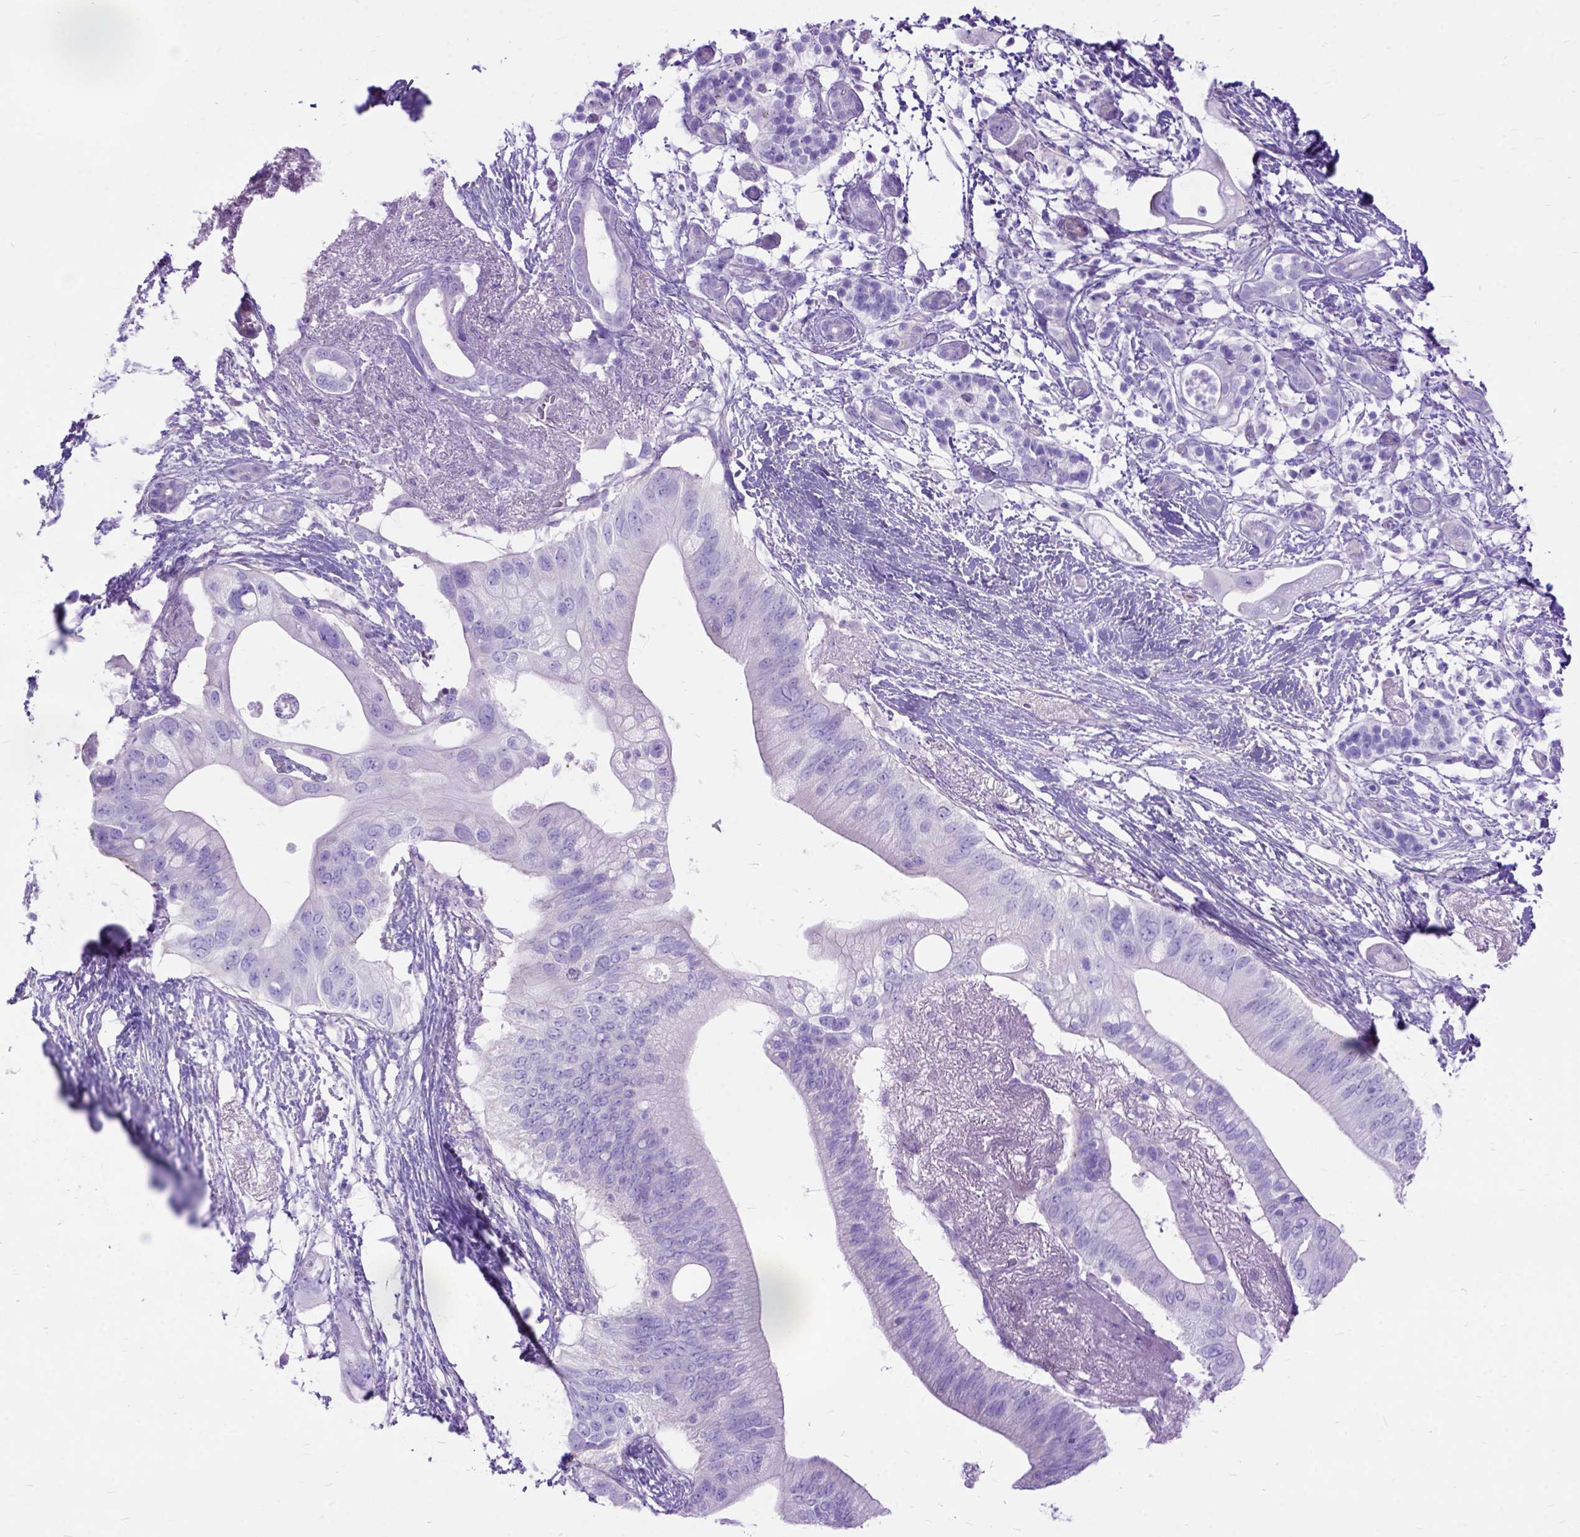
{"staining": {"intensity": "negative", "quantity": "none", "location": "none"}, "tissue": "pancreatic cancer", "cell_type": "Tumor cells", "image_type": "cancer", "snomed": [{"axis": "morphology", "description": "Adenocarcinoma, NOS"}, {"axis": "topography", "description": "Pancreas"}], "caption": "High magnification brightfield microscopy of pancreatic adenocarcinoma stained with DAB (brown) and counterstained with hematoxylin (blue): tumor cells show no significant expression. (DAB (3,3'-diaminobenzidine) IHC with hematoxylin counter stain).", "gene": "ARL9", "patient": {"sex": "female", "age": 72}}